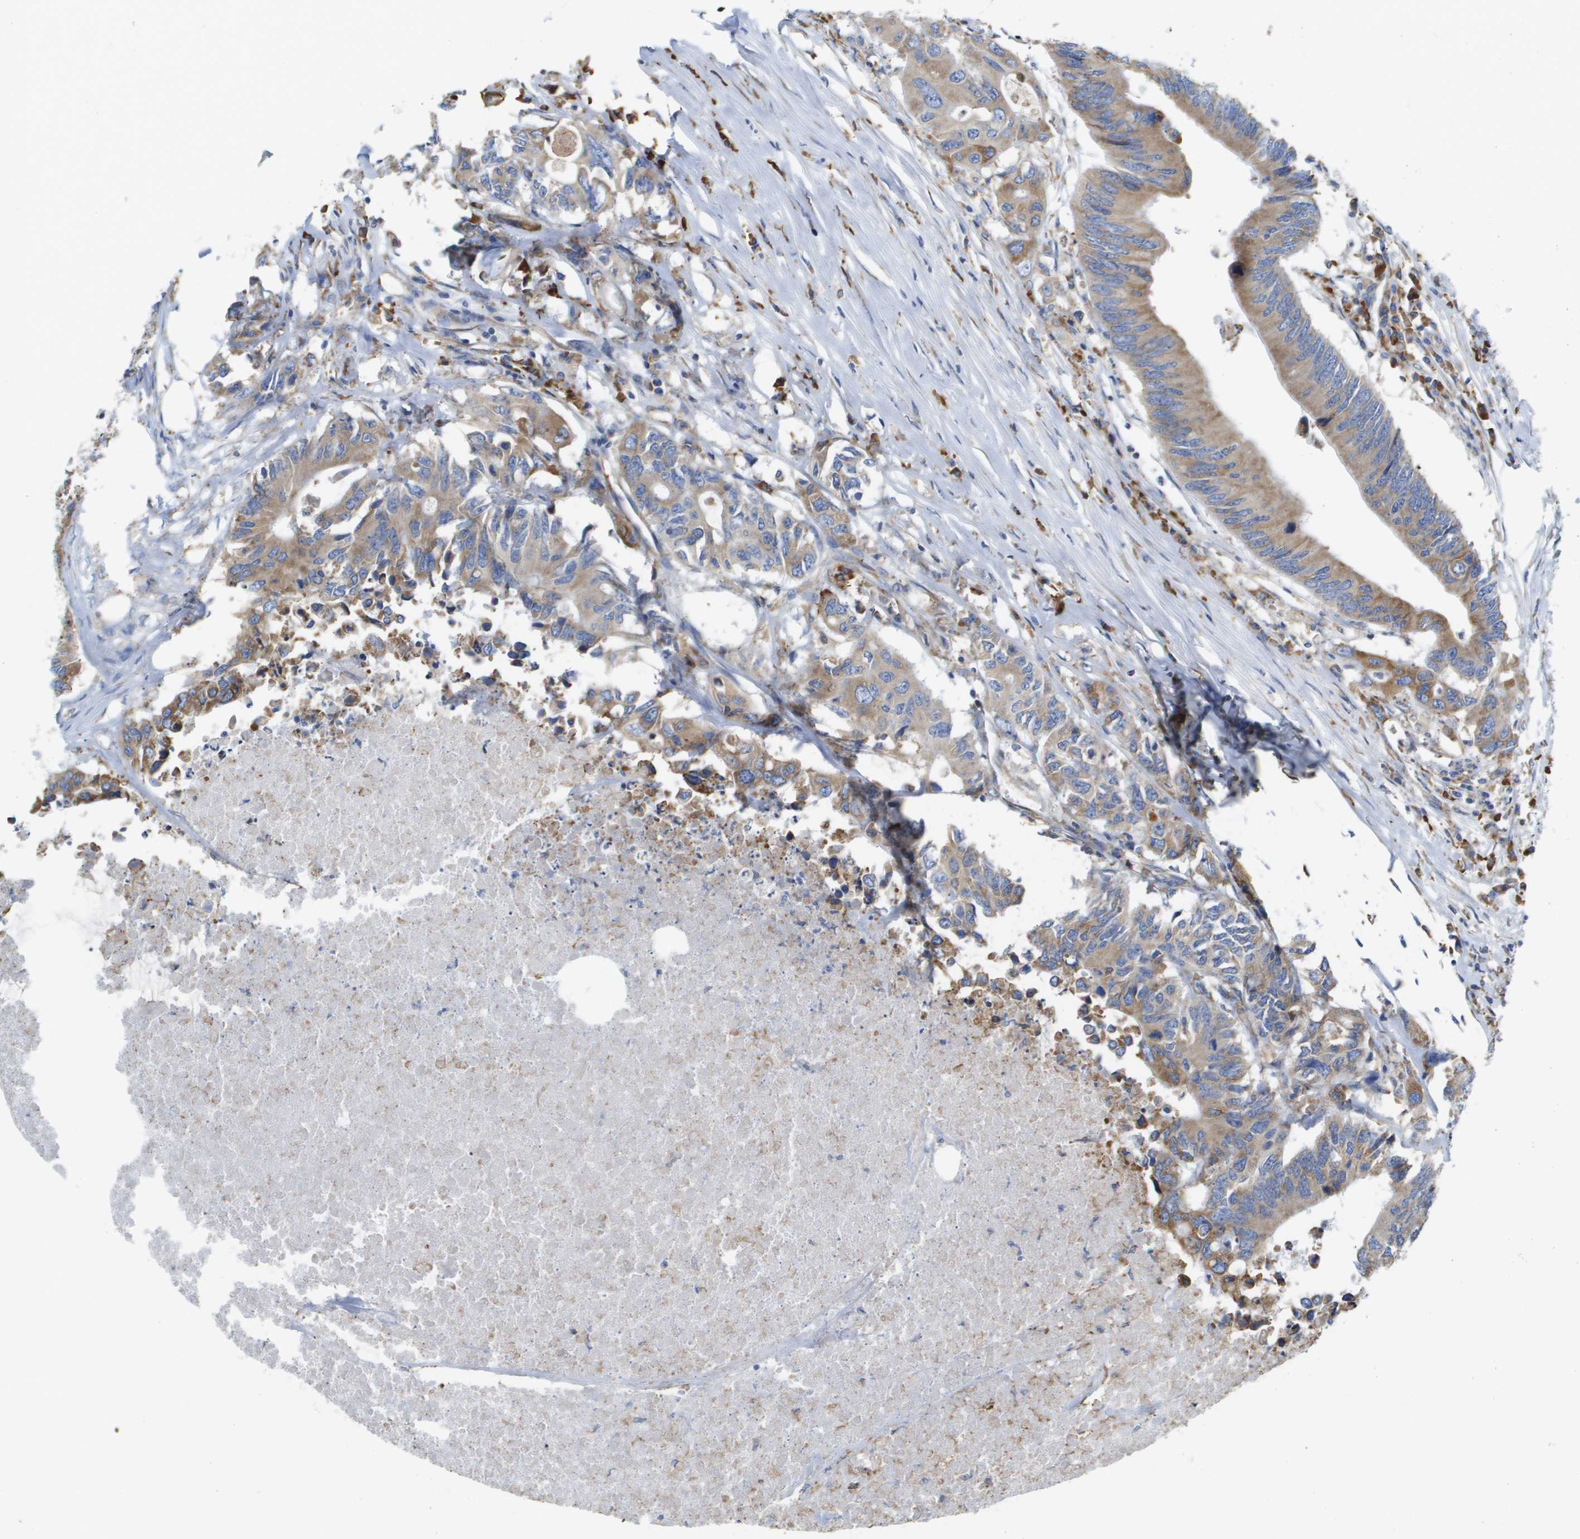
{"staining": {"intensity": "moderate", "quantity": ">75%", "location": "cytoplasmic/membranous"}, "tissue": "colorectal cancer", "cell_type": "Tumor cells", "image_type": "cancer", "snomed": [{"axis": "morphology", "description": "Adenocarcinoma, NOS"}, {"axis": "topography", "description": "Colon"}], "caption": "Immunohistochemical staining of colorectal cancer exhibits medium levels of moderate cytoplasmic/membranous staining in about >75% of tumor cells.", "gene": "SDR42E1", "patient": {"sex": "male", "age": 71}}